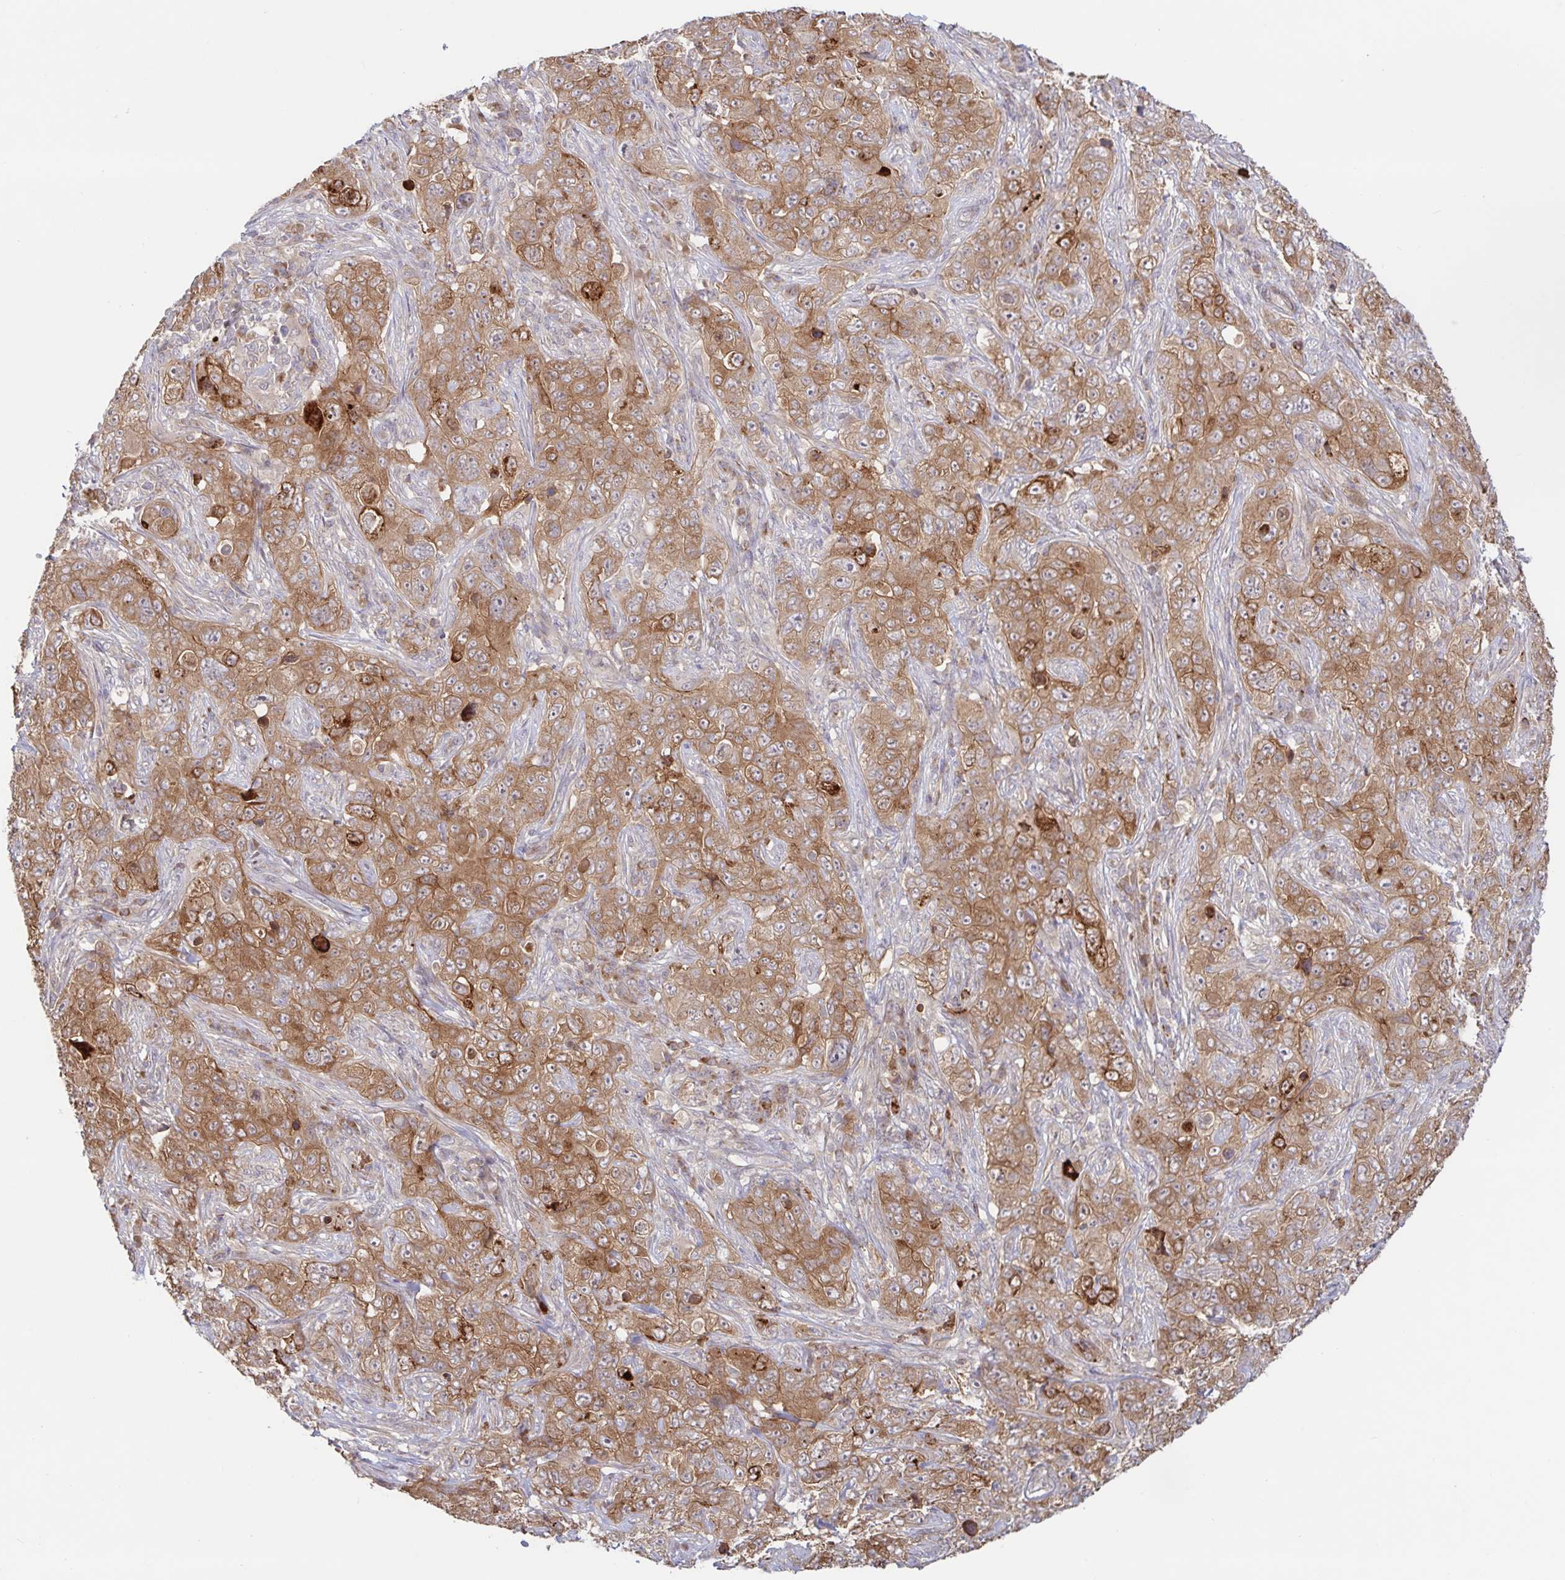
{"staining": {"intensity": "moderate", "quantity": ">75%", "location": "cytoplasmic/membranous"}, "tissue": "pancreatic cancer", "cell_type": "Tumor cells", "image_type": "cancer", "snomed": [{"axis": "morphology", "description": "Adenocarcinoma, NOS"}, {"axis": "topography", "description": "Pancreas"}], "caption": "Immunohistochemical staining of human pancreatic adenocarcinoma exhibits medium levels of moderate cytoplasmic/membranous expression in about >75% of tumor cells.", "gene": "AACS", "patient": {"sex": "male", "age": 68}}